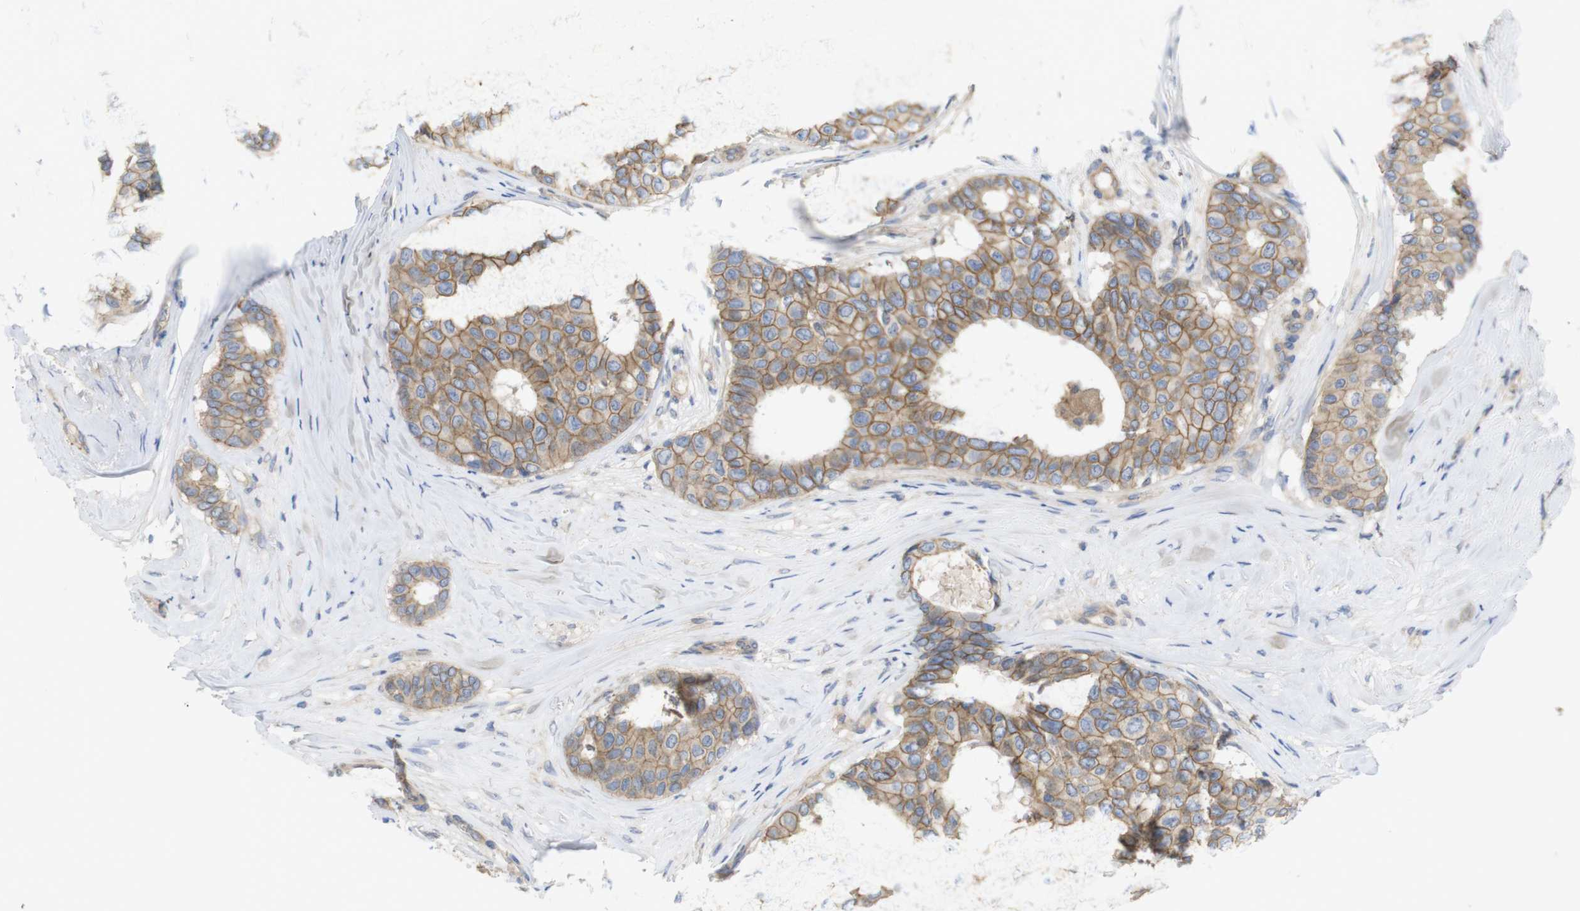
{"staining": {"intensity": "moderate", "quantity": ">75%", "location": "cytoplasmic/membranous"}, "tissue": "breast cancer", "cell_type": "Tumor cells", "image_type": "cancer", "snomed": [{"axis": "morphology", "description": "Duct carcinoma"}, {"axis": "topography", "description": "Breast"}], "caption": "DAB immunohistochemical staining of human breast cancer reveals moderate cytoplasmic/membranous protein positivity in approximately >75% of tumor cells. (IHC, brightfield microscopy, high magnification).", "gene": "KIDINS220", "patient": {"sex": "female", "age": 75}}